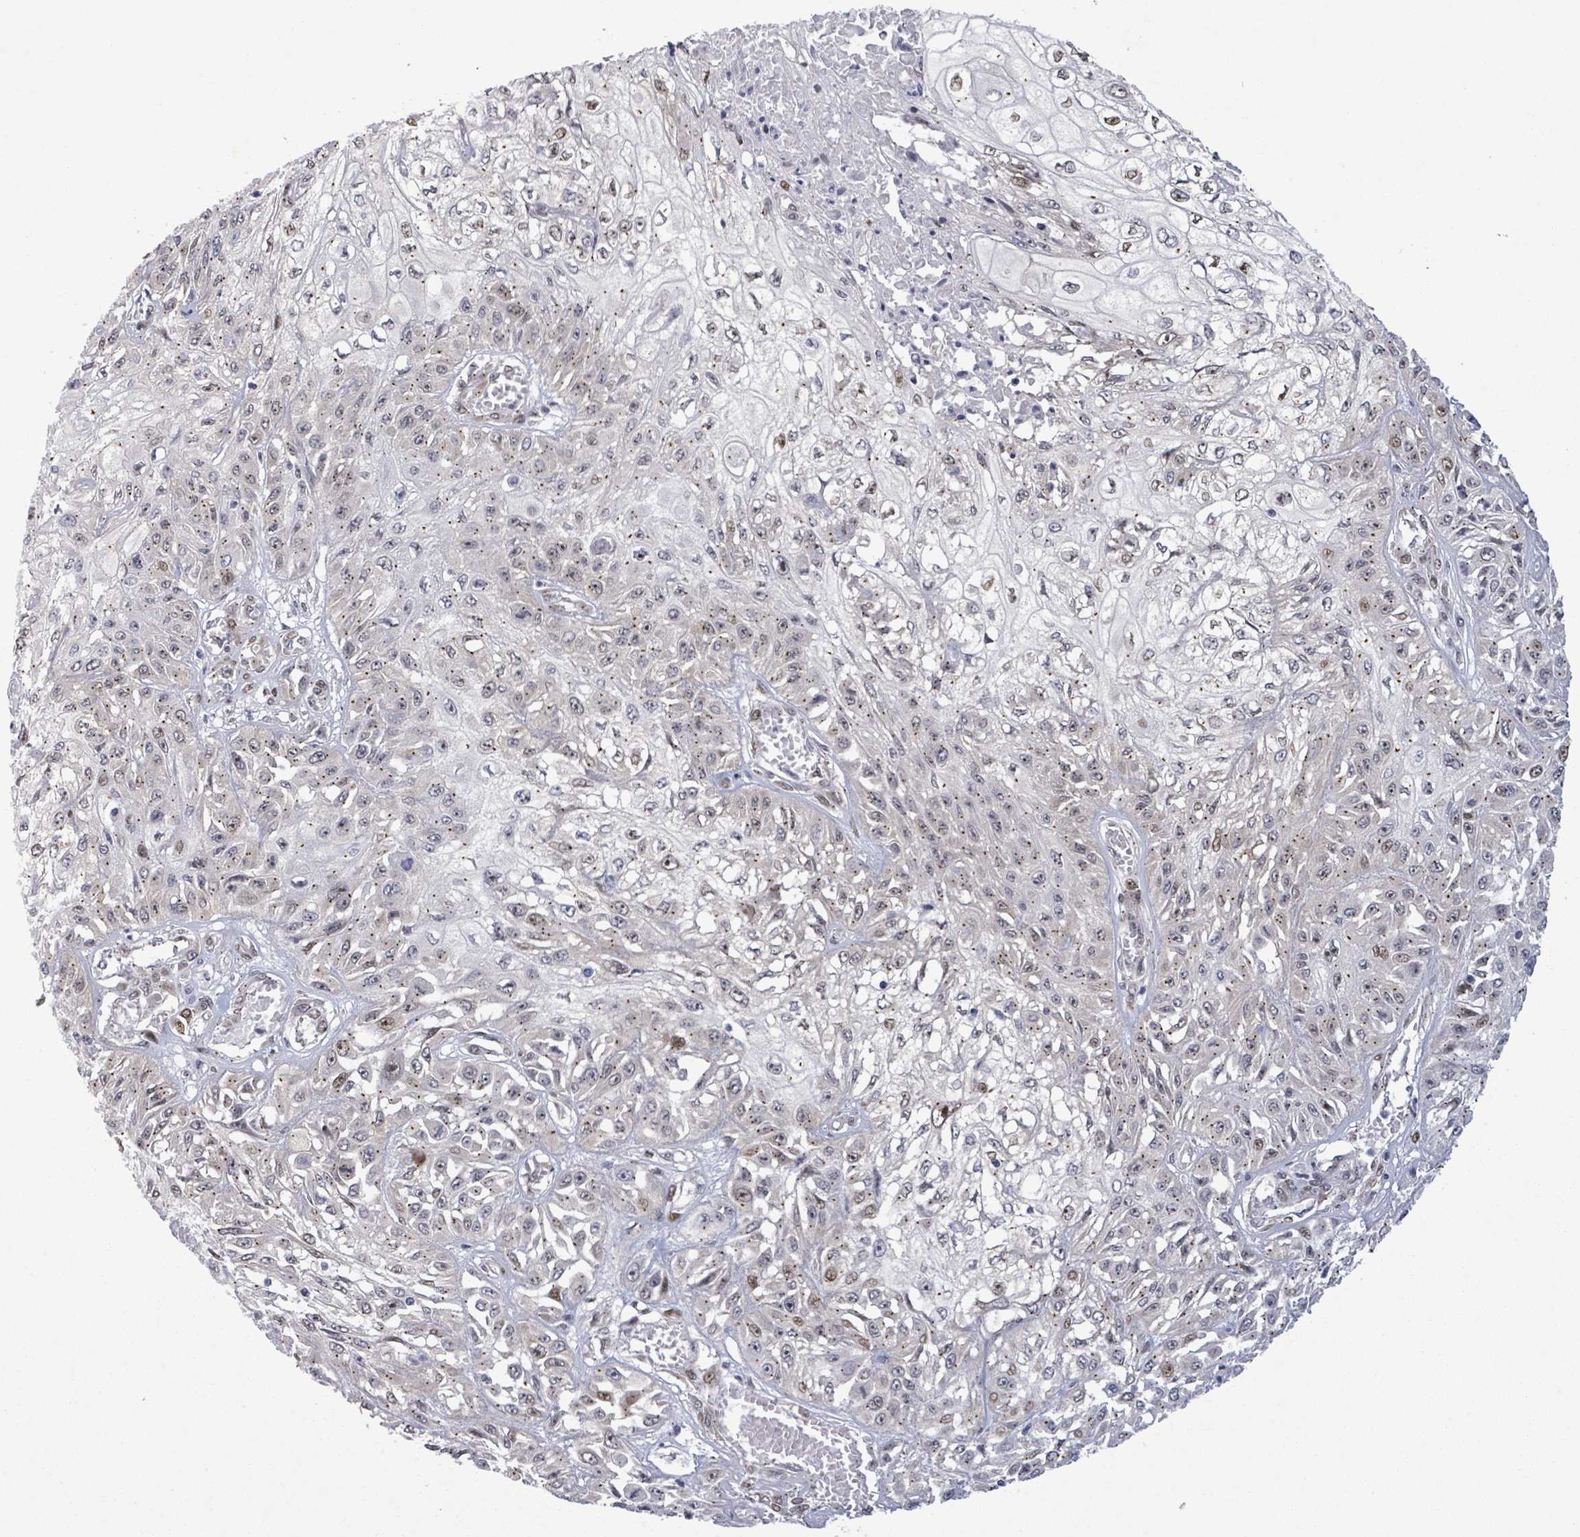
{"staining": {"intensity": "moderate", "quantity": "25%-75%", "location": "cytoplasmic/membranous,nuclear"}, "tissue": "skin cancer", "cell_type": "Tumor cells", "image_type": "cancer", "snomed": [{"axis": "morphology", "description": "Squamous cell carcinoma, NOS"}, {"axis": "morphology", "description": "Squamous cell carcinoma, metastatic, NOS"}, {"axis": "topography", "description": "Skin"}, {"axis": "topography", "description": "Lymph node"}], "caption": "This is an image of immunohistochemistry (IHC) staining of skin squamous cell carcinoma, which shows moderate expression in the cytoplasmic/membranous and nuclear of tumor cells.", "gene": "TUSC1", "patient": {"sex": "male", "age": 75}}